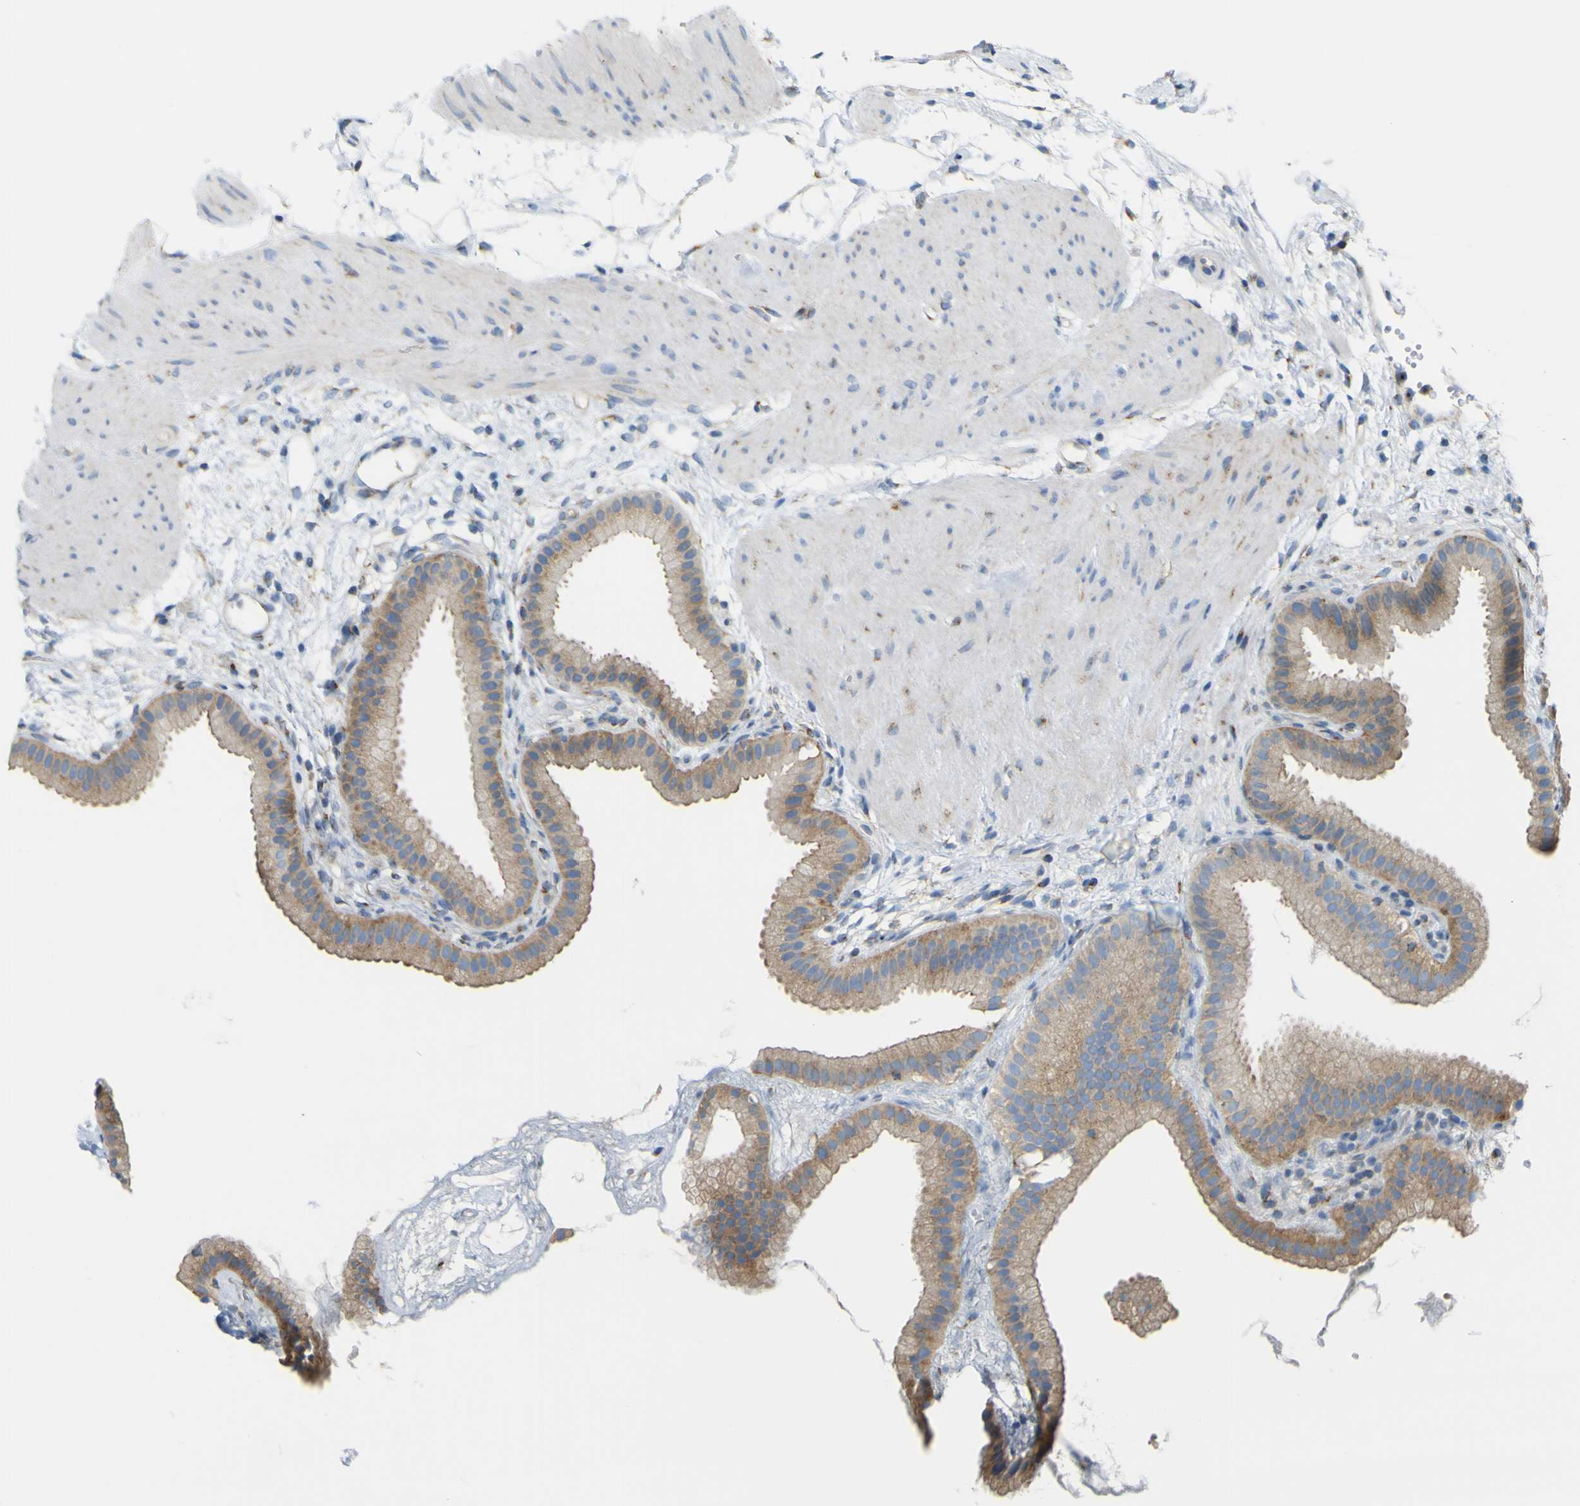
{"staining": {"intensity": "weak", "quantity": ">75%", "location": "cytoplasmic/membranous"}, "tissue": "gallbladder", "cell_type": "Glandular cells", "image_type": "normal", "snomed": [{"axis": "morphology", "description": "Normal tissue, NOS"}, {"axis": "topography", "description": "Gallbladder"}], "caption": "Gallbladder stained with immunohistochemistry (IHC) displays weak cytoplasmic/membranous staining in about >75% of glandular cells. Nuclei are stained in blue.", "gene": "IGF2R", "patient": {"sex": "female", "age": 64}}